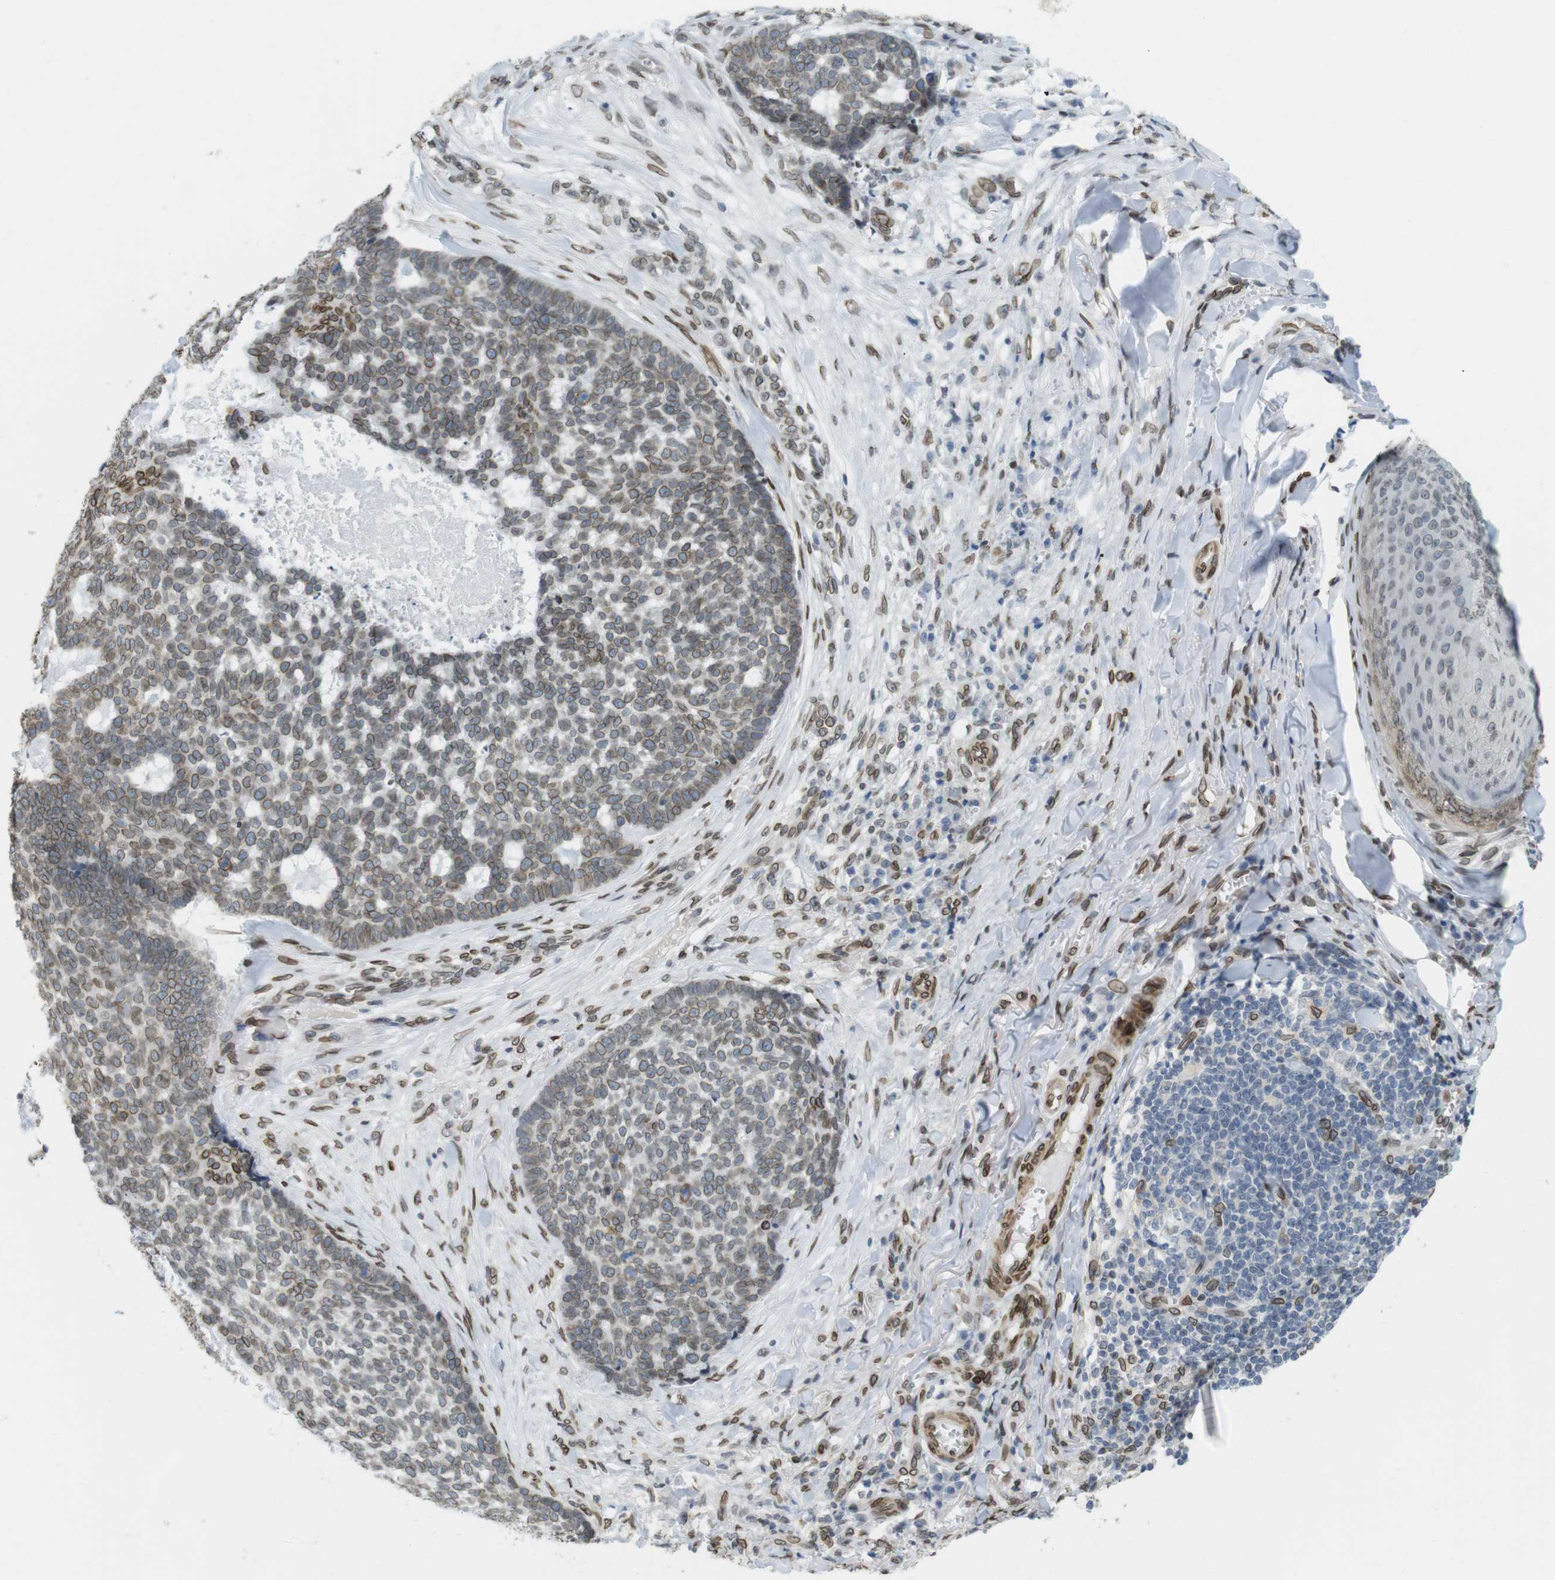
{"staining": {"intensity": "moderate", "quantity": ">75%", "location": "cytoplasmic/membranous,nuclear"}, "tissue": "skin cancer", "cell_type": "Tumor cells", "image_type": "cancer", "snomed": [{"axis": "morphology", "description": "Basal cell carcinoma"}, {"axis": "topography", "description": "Skin"}], "caption": "IHC of human skin cancer reveals medium levels of moderate cytoplasmic/membranous and nuclear expression in about >75% of tumor cells.", "gene": "ARL6IP6", "patient": {"sex": "male", "age": 84}}